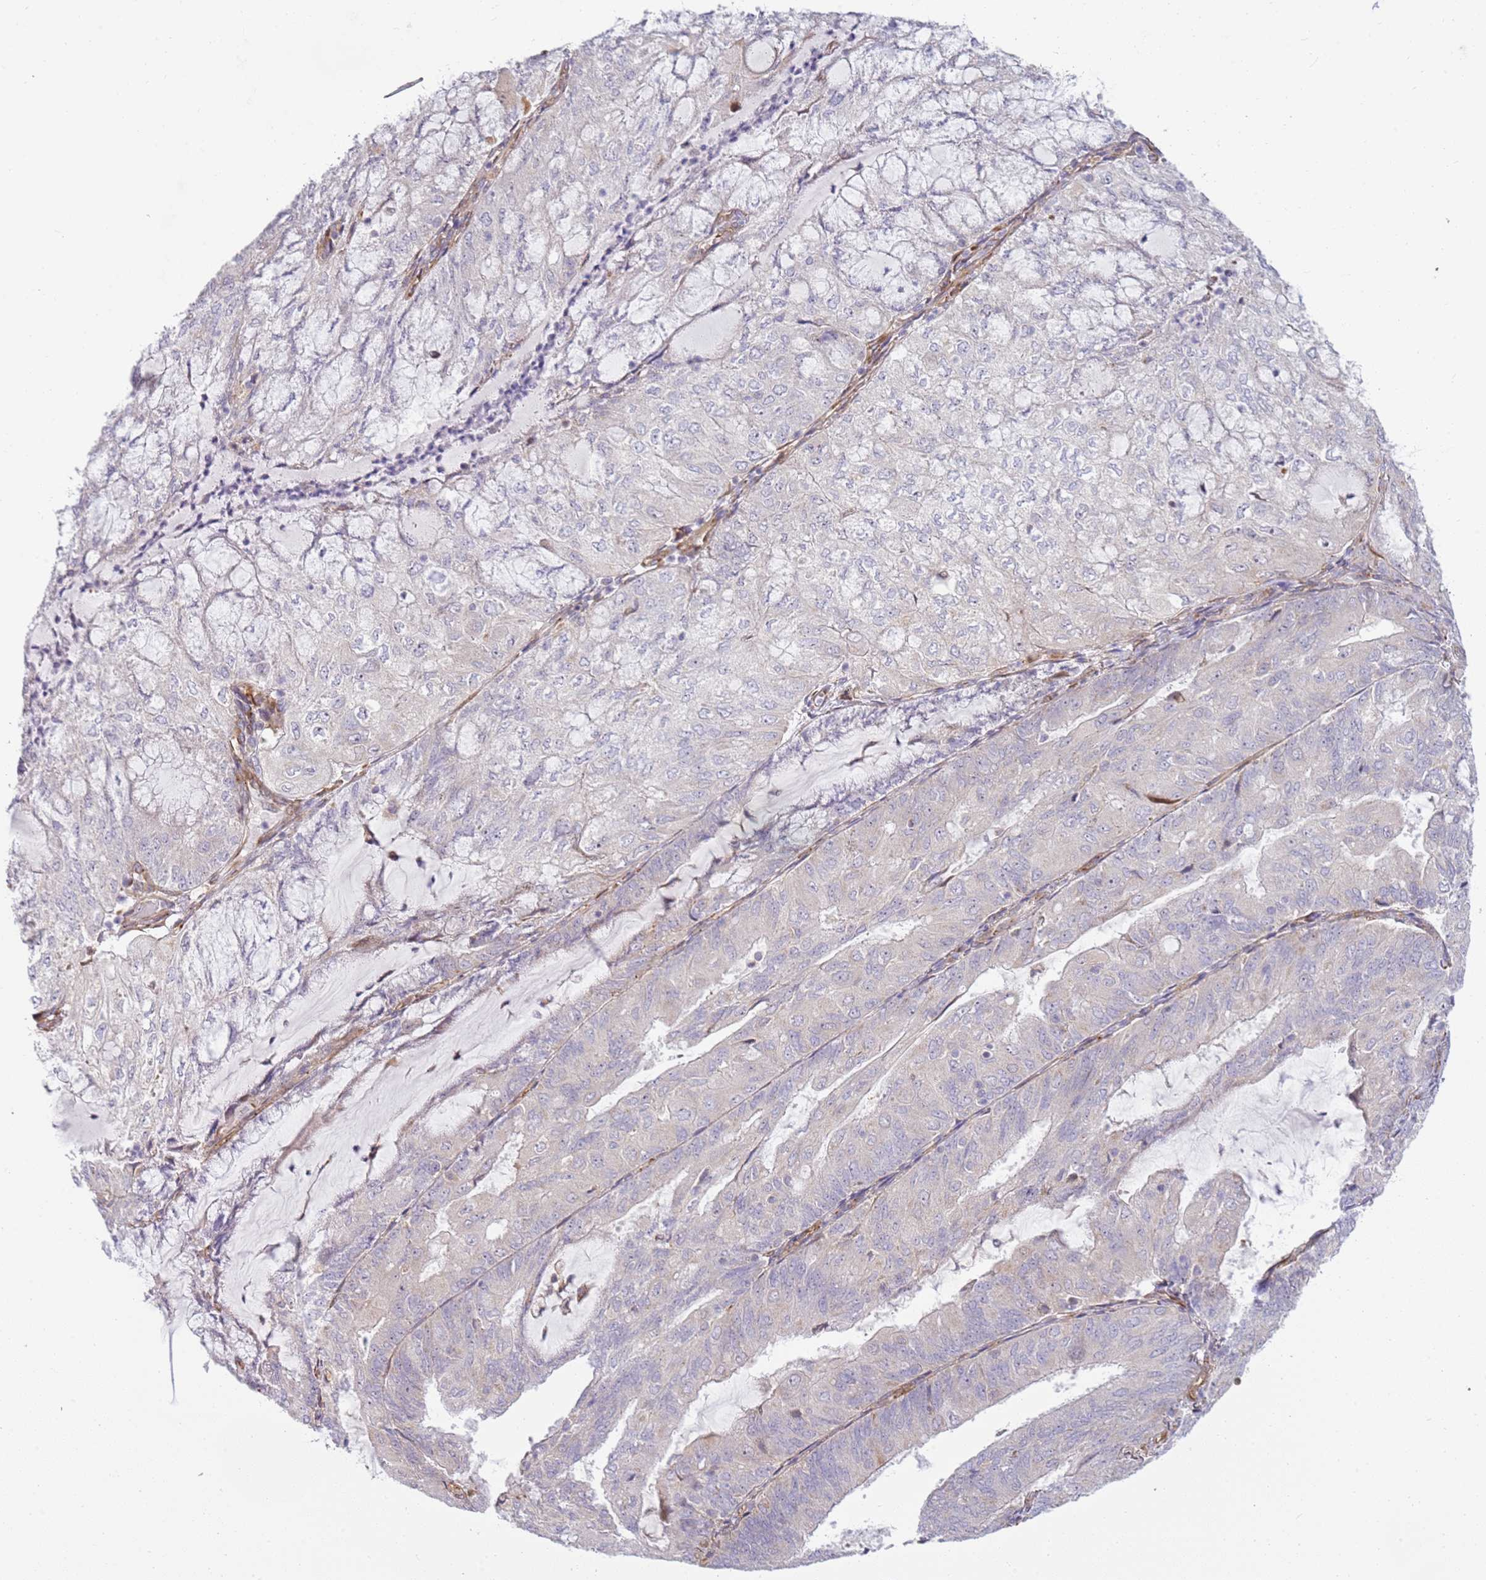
{"staining": {"intensity": "negative", "quantity": "none", "location": "none"}, "tissue": "endometrial cancer", "cell_type": "Tumor cells", "image_type": "cancer", "snomed": [{"axis": "morphology", "description": "Adenocarcinoma, NOS"}, {"axis": "topography", "description": "Endometrium"}], "caption": "Human adenocarcinoma (endometrial) stained for a protein using immunohistochemistry displays no staining in tumor cells.", "gene": "GRAP", "patient": {"sex": "female", "age": 81}}